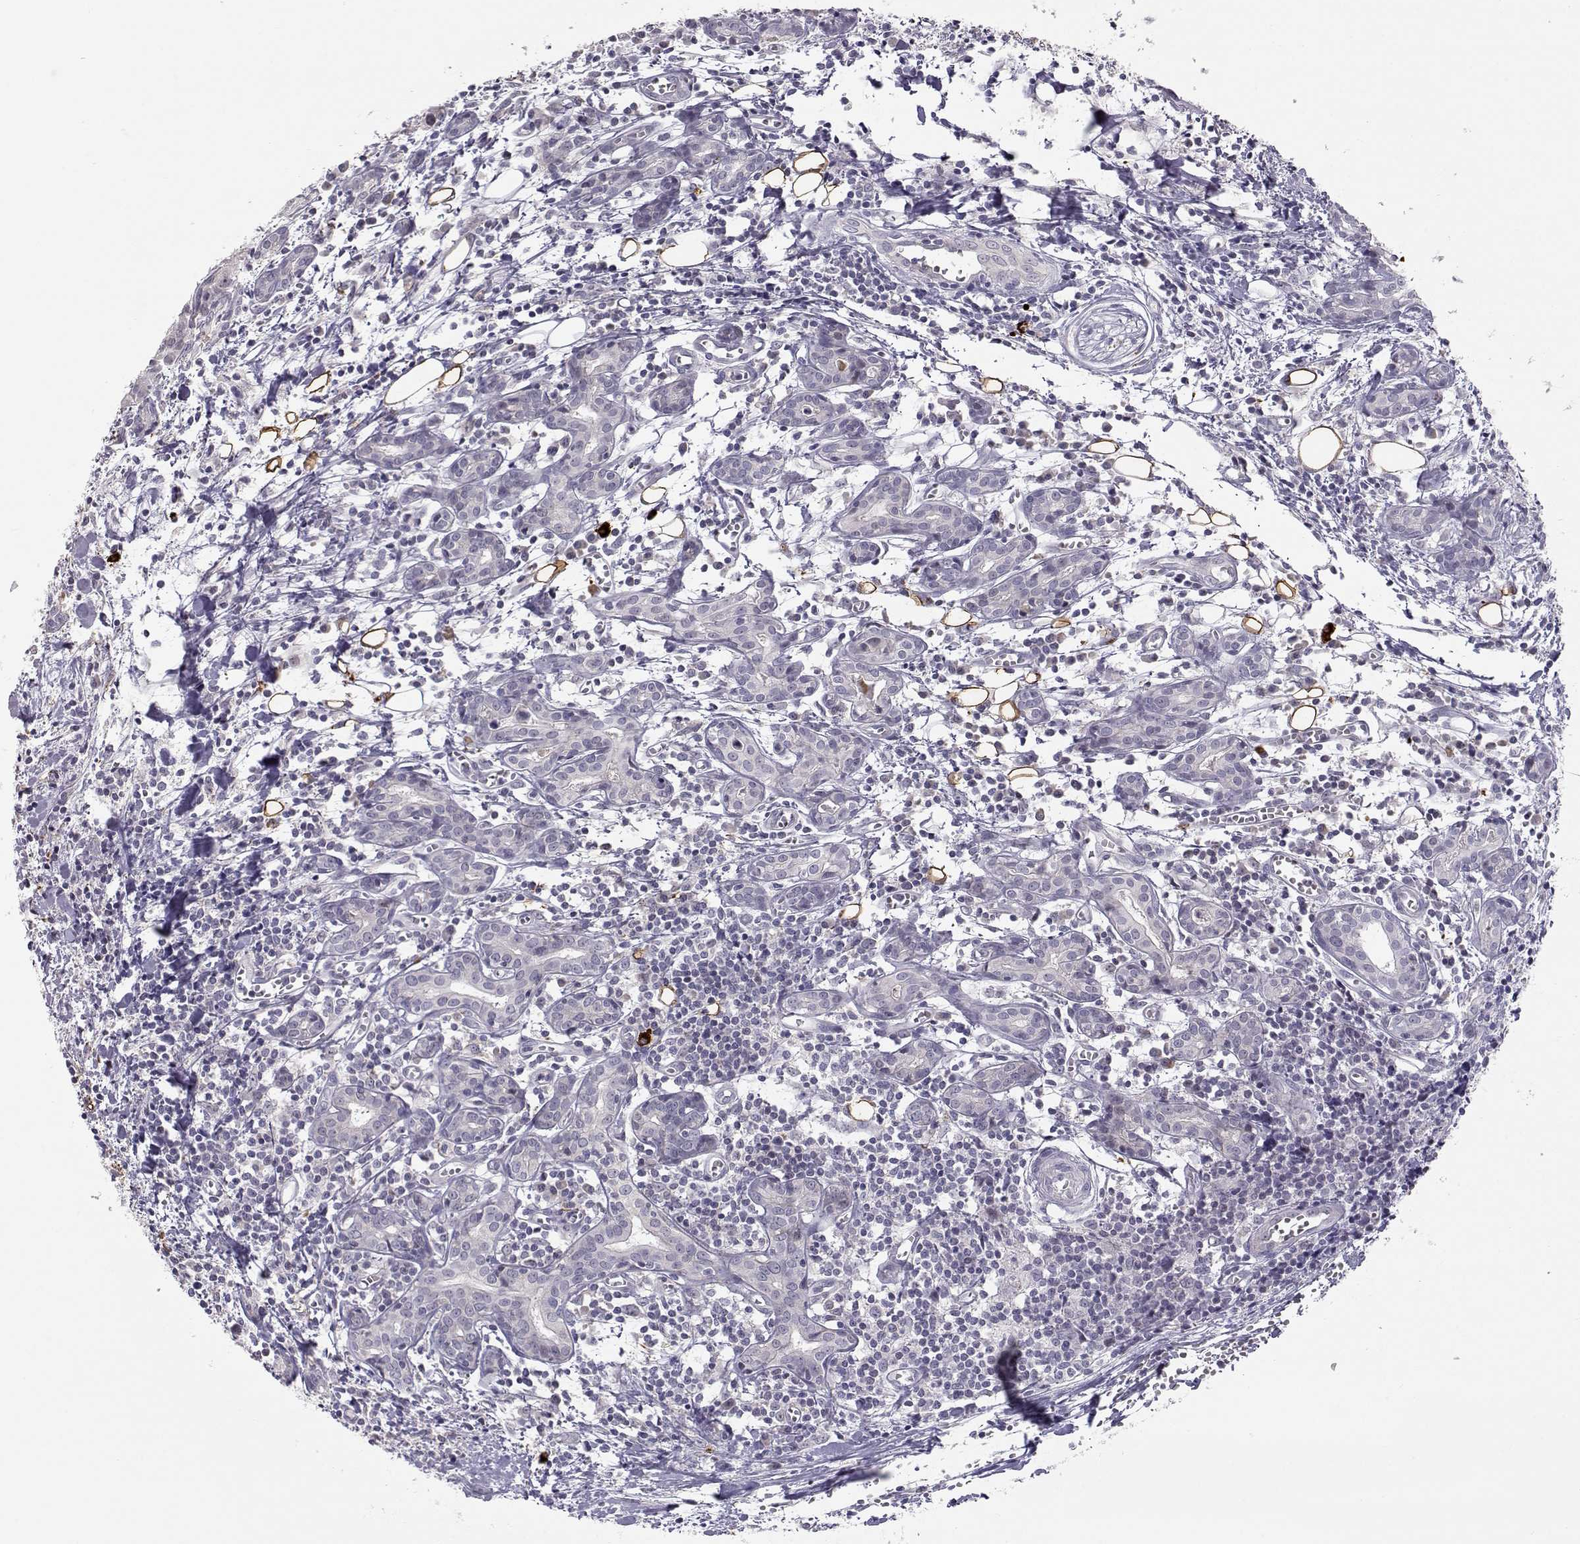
{"staining": {"intensity": "negative", "quantity": "none", "location": "none"}, "tissue": "head and neck cancer", "cell_type": "Tumor cells", "image_type": "cancer", "snomed": [{"axis": "morphology", "description": "Adenocarcinoma, NOS"}, {"axis": "topography", "description": "Head-Neck"}], "caption": "This is a histopathology image of immunohistochemistry staining of head and neck cancer (adenocarcinoma), which shows no staining in tumor cells. (DAB (3,3'-diaminobenzidine) immunohistochemistry with hematoxylin counter stain).", "gene": "NPVF", "patient": {"sex": "male", "age": 76}}